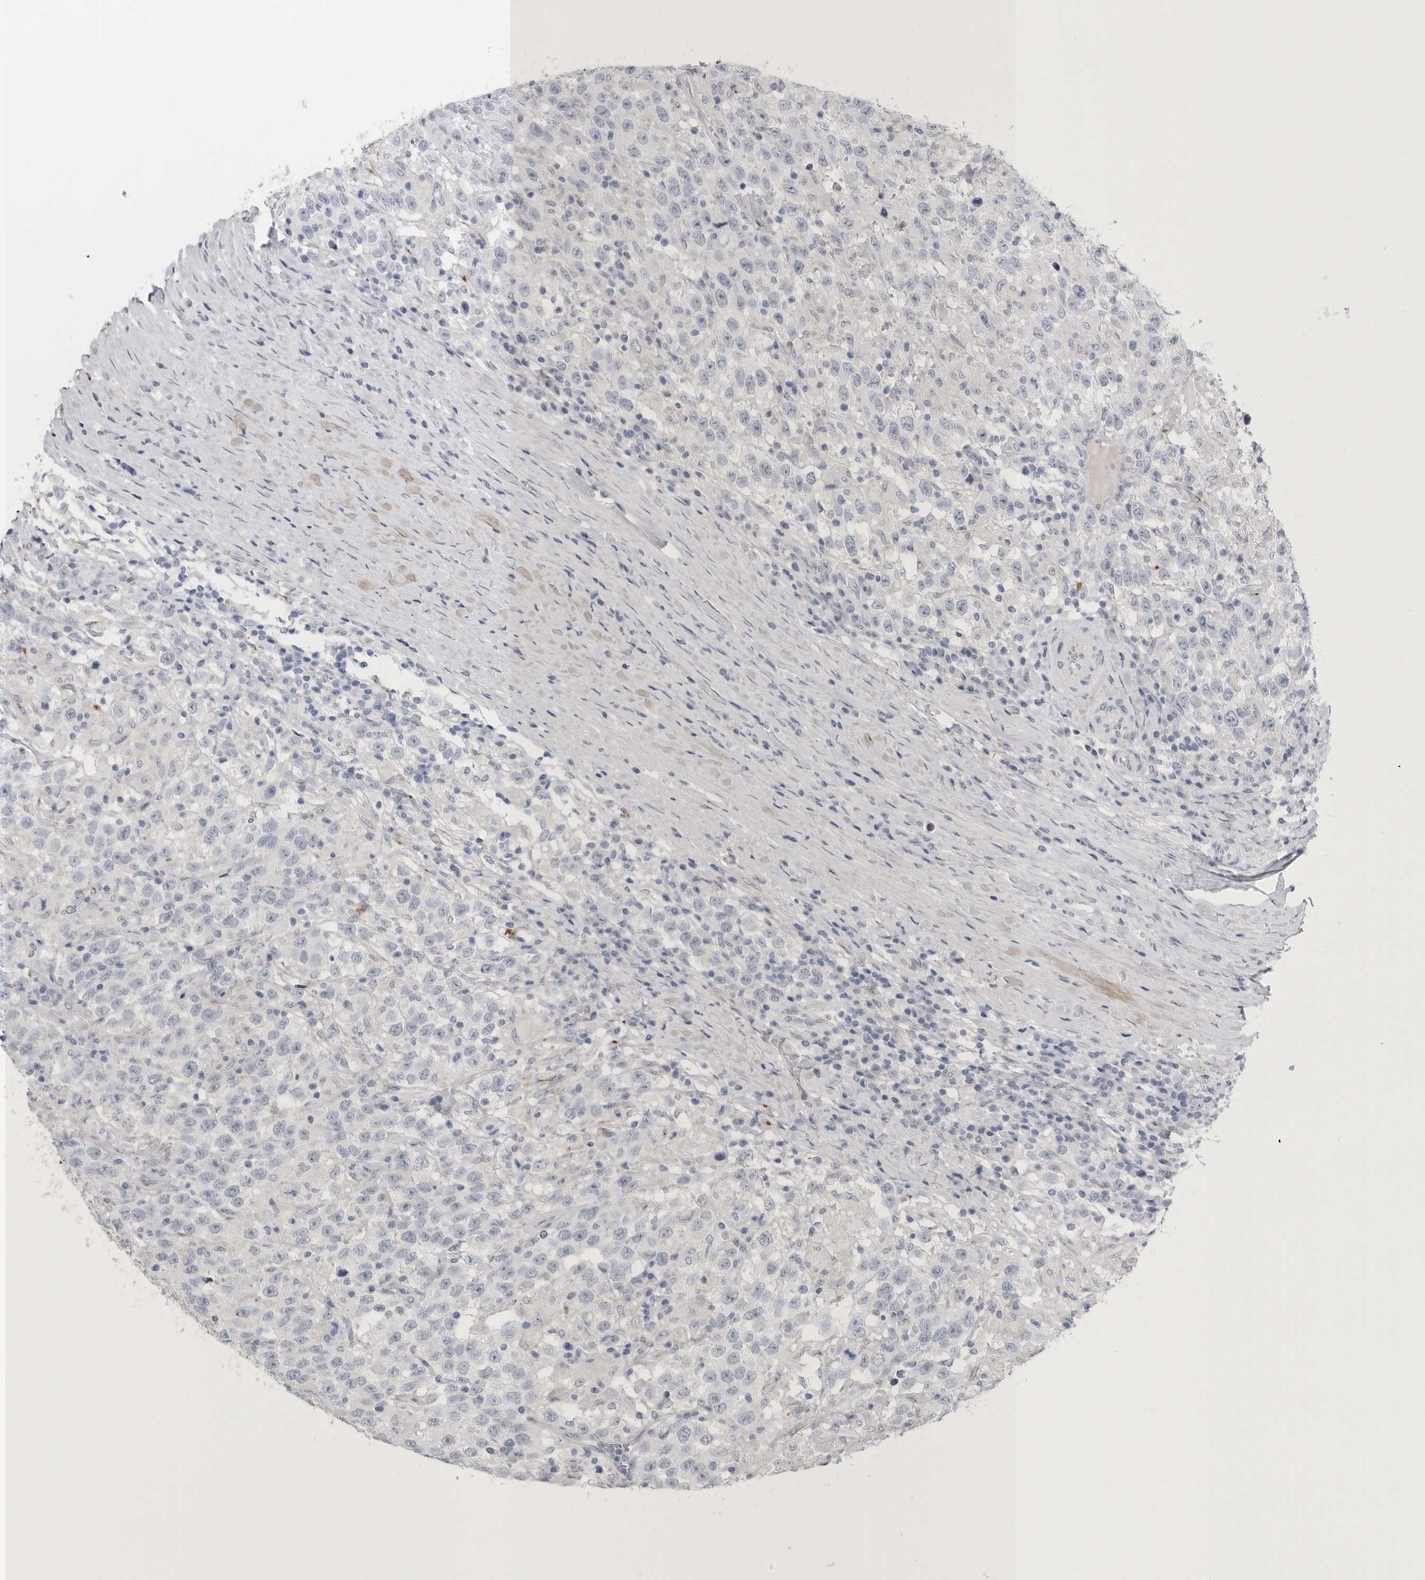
{"staining": {"intensity": "negative", "quantity": "none", "location": "none"}, "tissue": "testis cancer", "cell_type": "Tumor cells", "image_type": "cancer", "snomed": [{"axis": "morphology", "description": "Seminoma, NOS"}, {"axis": "topography", "description": "Testis"}], "caption": "A micrograph of seminoma (testis) stained for a protein demonstrates no brown staining in tumor cells.", "gene": "TIMP1", "patient": {"sex": "male", "age": 41}}